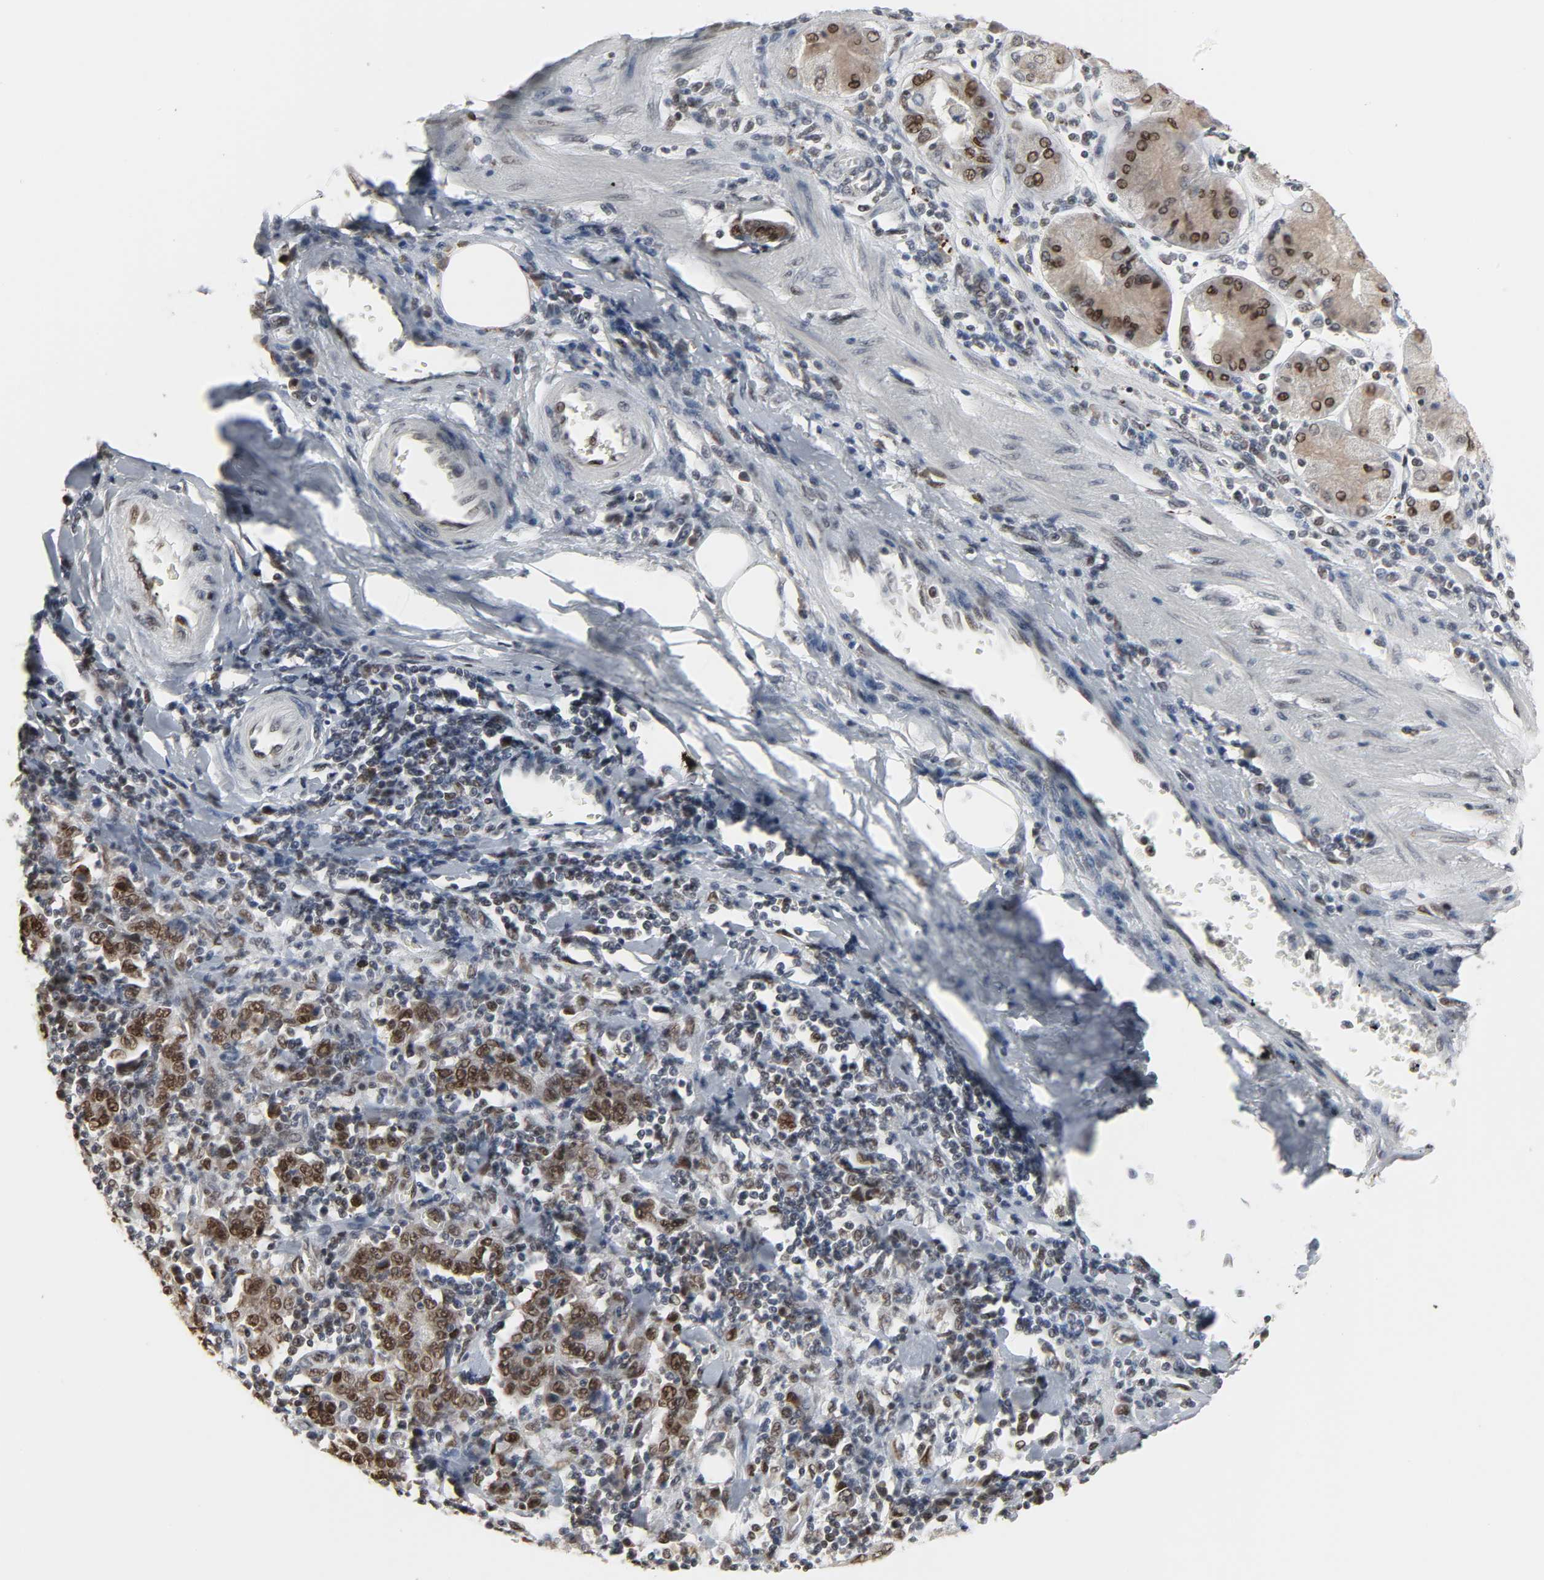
{"staining": {"intensity": "moderate", "quantity": ">75%", "location": "nuclear"}, "tissue": "stomach cancer", "cell_type": "Tumor cells", "image_type": "cancer", "snomed": [{"axis": "morphology", "description": "Normal tissue, NOS"}, {"axis": "morphology", "description": "Adenocarcinoma, NOS"}, {"axis": "topography", "description": "Stomach, upper"}, {"axis": "topography", "description": "Stomach"}], "caption": "About >75% of tumor cells in stomach cancer (adenocarcinoma) exhibit moderate nuclear protein positivity as visualized by brown immunohistochemical staining.", "gene": "DAZAP1", "patient": {"sex": "male", "age": 59}}